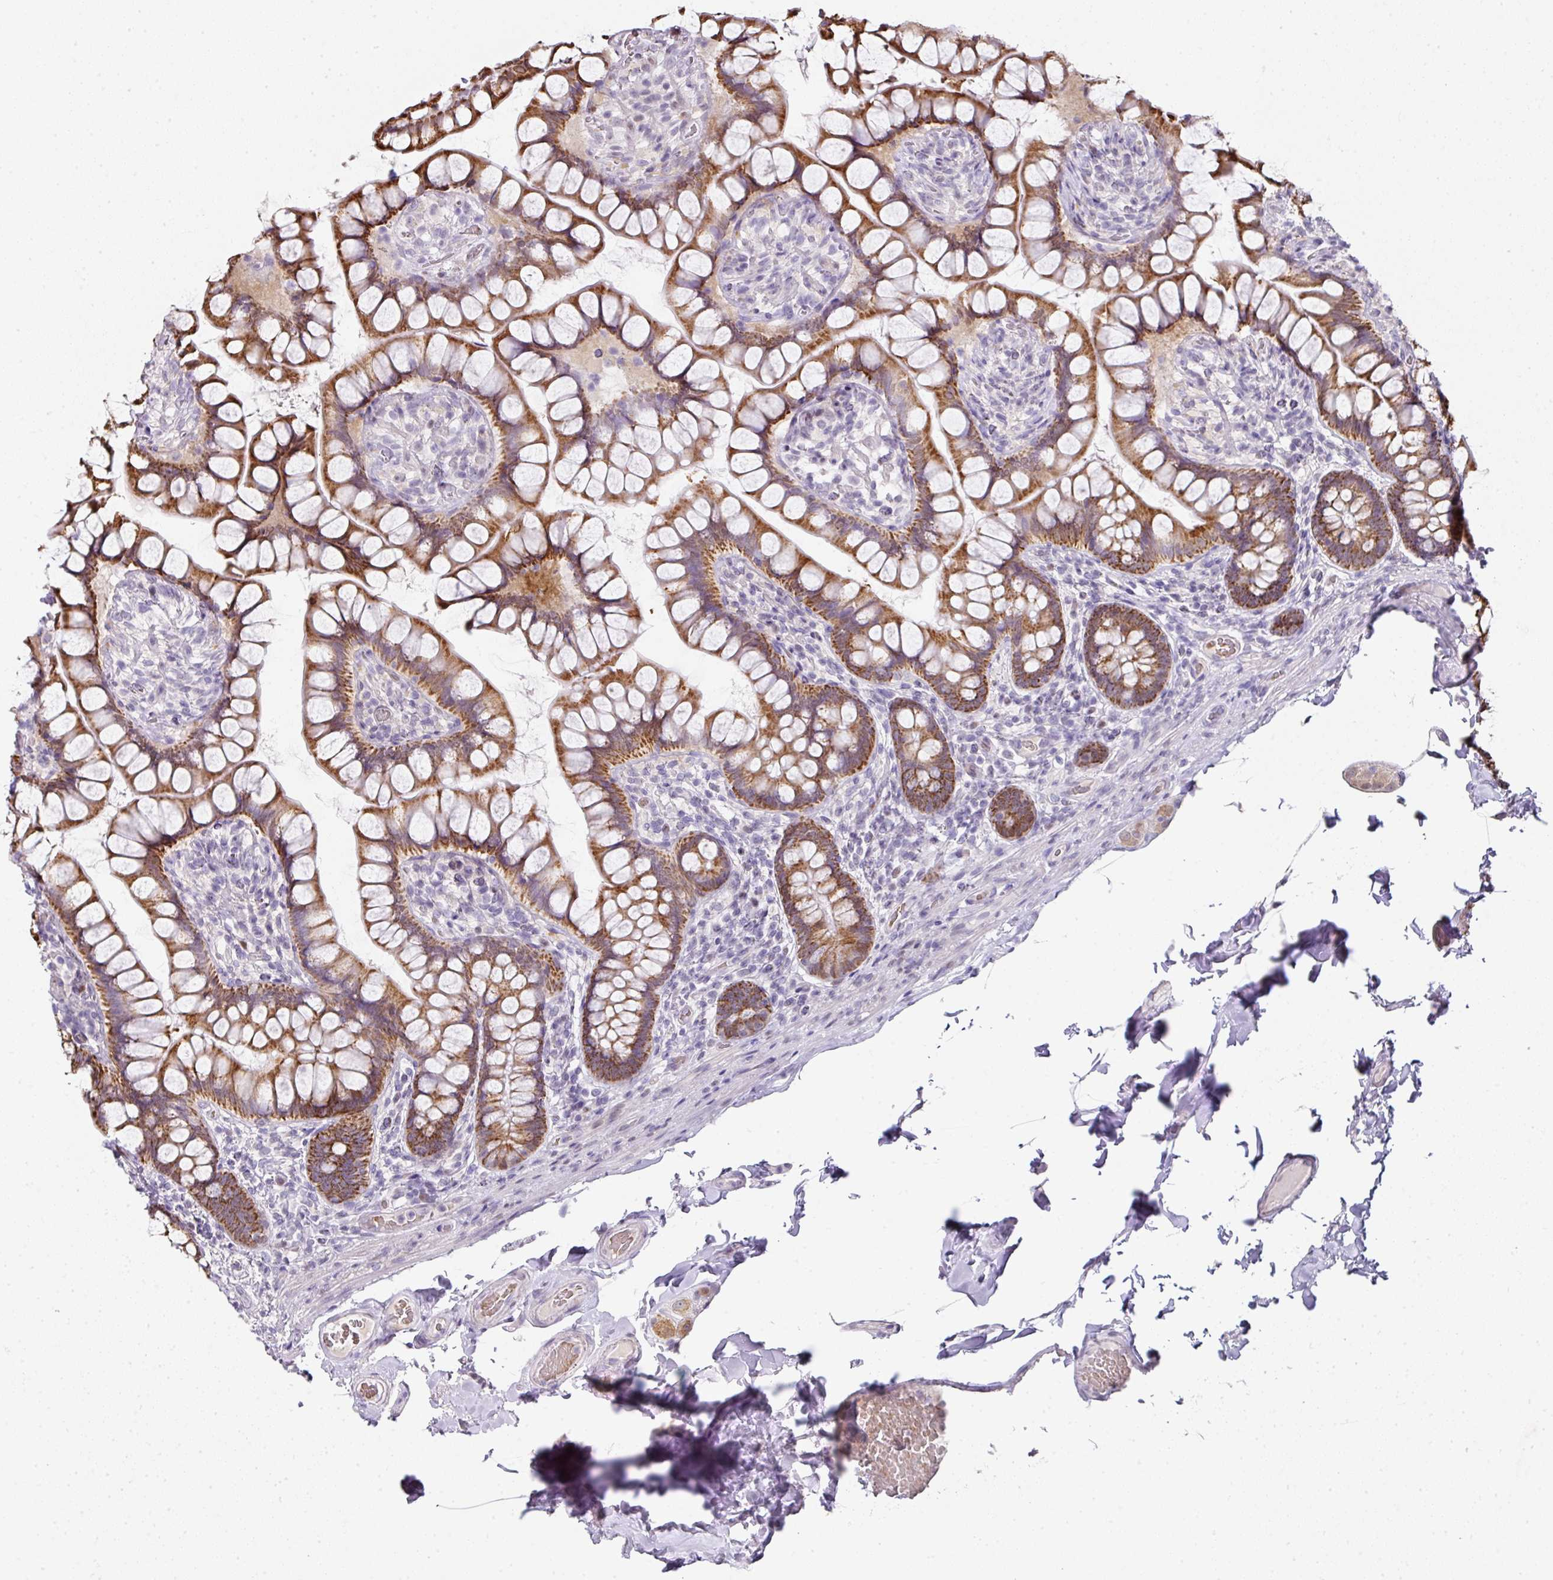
{"staining": {"intensity": "strong", "quantity": ">75%", "location": "cytoplasmic/membranous"}, "tissue": "small intestine", "cell_type": "Glandular cells", "image_type": "normal", "snomed": [{"axis": "morphology", "description": "Normal tissue, NOS"}, {"axis": "topography", "description": "Small intestine"}], "caption": "Immunohistochemistry (DAB (3,3'-diaminobenzidine)) staining of normal small intestine shows strong cytoplasmic/membranous protein positivity in about >75% of glandular cells.", "gene": "ANKRD18A", "patient": {"sex": "male", "age": 70}}